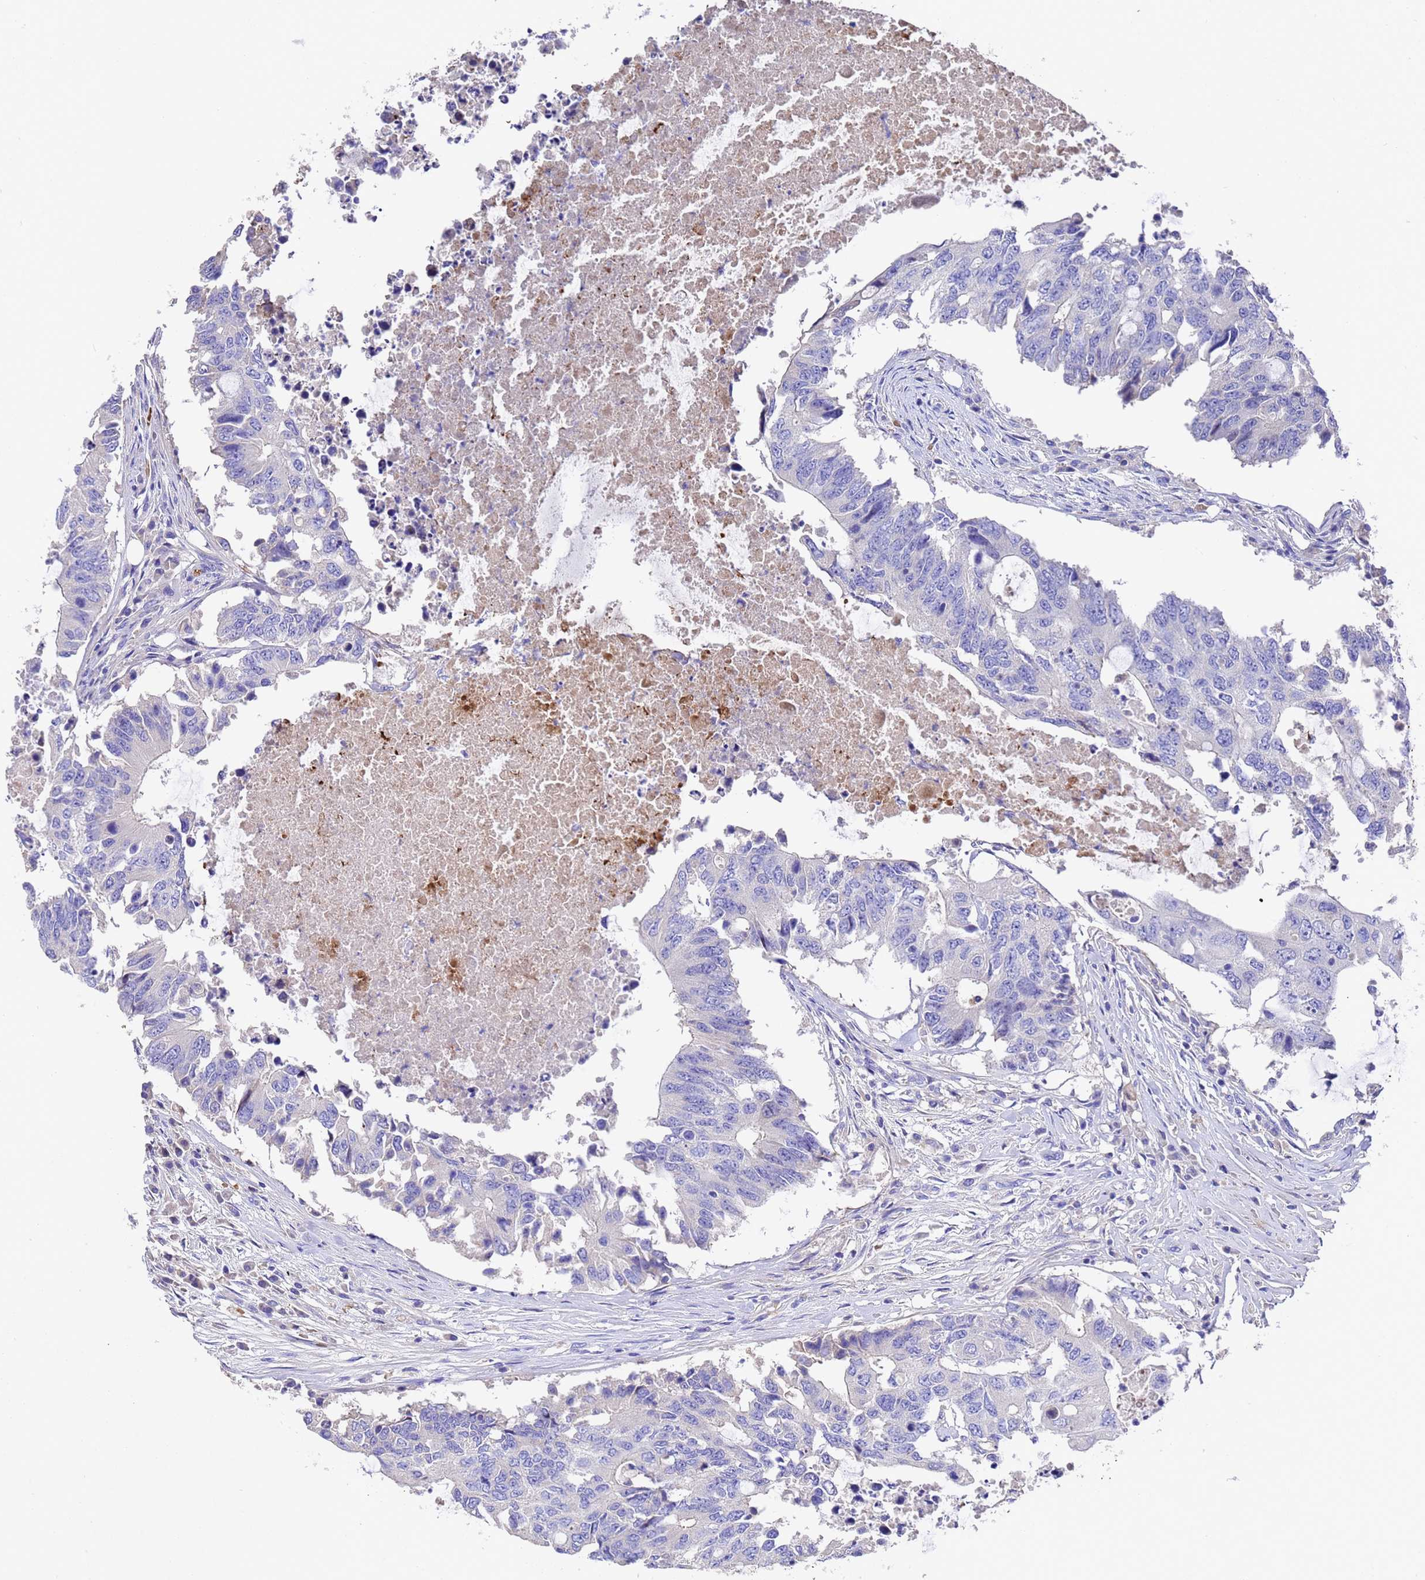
{"staining": {"intensity": "negative", "quantity": "none", "location": "none"}, "tissue": "colorectal cancer", "cell_type": "Tumor cells", "image_type": "cancer", "snomed": [{"axis": "morphology", "description": "Adenocarcinoma, NOS"}, {"axis": "topography", "description": "Colon"}], "caption": "Immunohistochemistry micrograph of neoplastic tissue: human adenocarcinoma (colorectal) stained with DAB shows no significant protein staining in tumor cells.", "gene": "ELP6", "patient": {"sex": "male", "age": 71}}